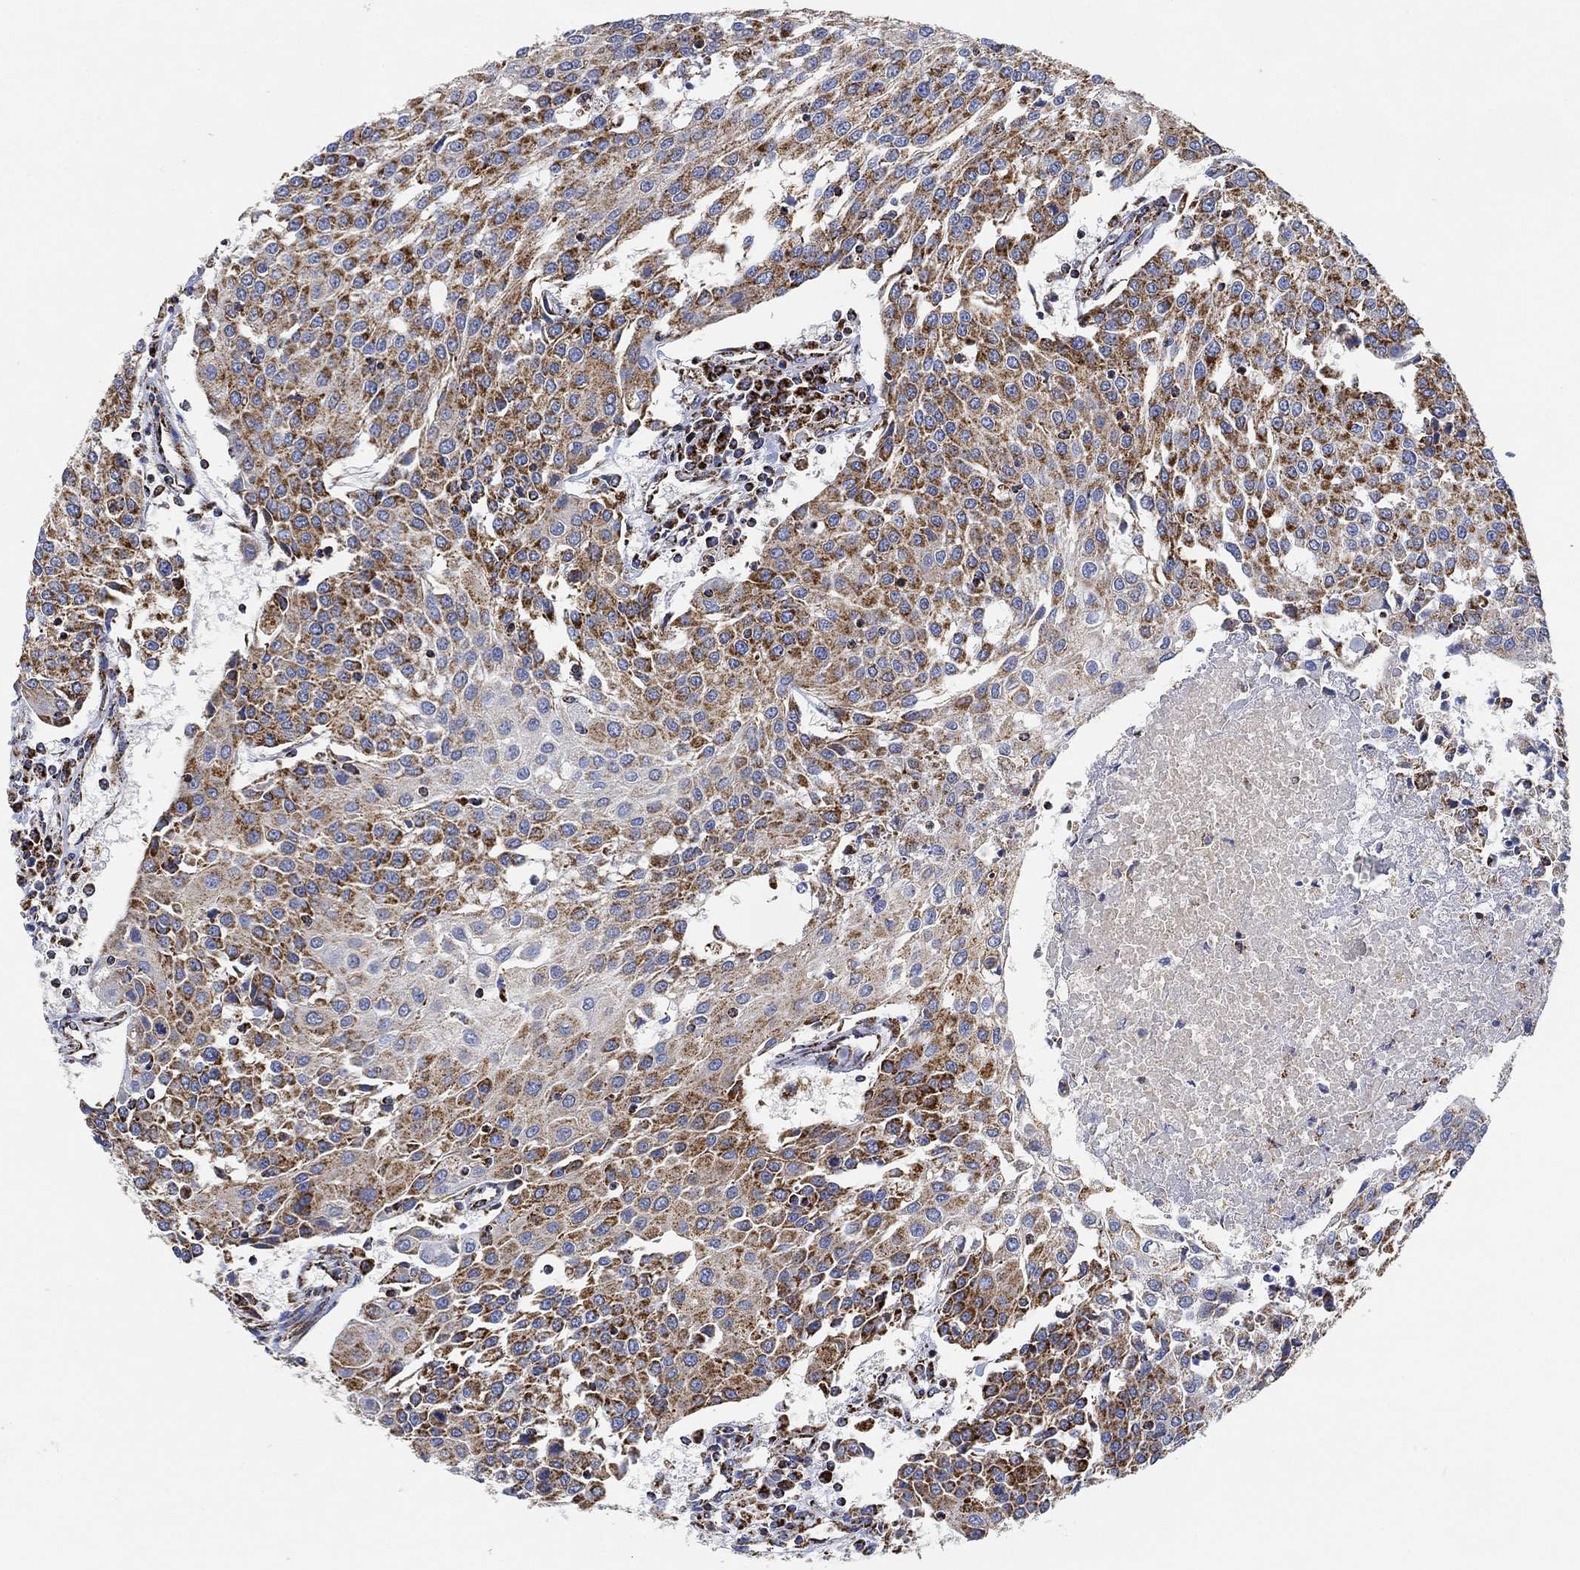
{"staining": {"intensity": "moderate", "quantity": ">75%", "location": "cytoplasmic/membranous"}, "tissue": "urothelial cancer", "cell_type": "Tumor cells", "image_type": "cancer", "snomed": [{"axis": "morphology", "description": "Urothelial carcinoma, High grade"}, {"axis": "topography", "description": "Urinary bladder"}], "caption": "Immunohistochemical staining of human high-grade urothelial carcinoma reveals medium levels of moderate cytoplasmic/membranous expression in approximately >75% of tumor cells. The staining was performed using DAB to visualize the protein expression in brown, while the nuclei were stained in blue with hematoxylin (Magnification: 20x).", "gene": "NDUFS3", "patient": {"sex": "female", "age": 85}}